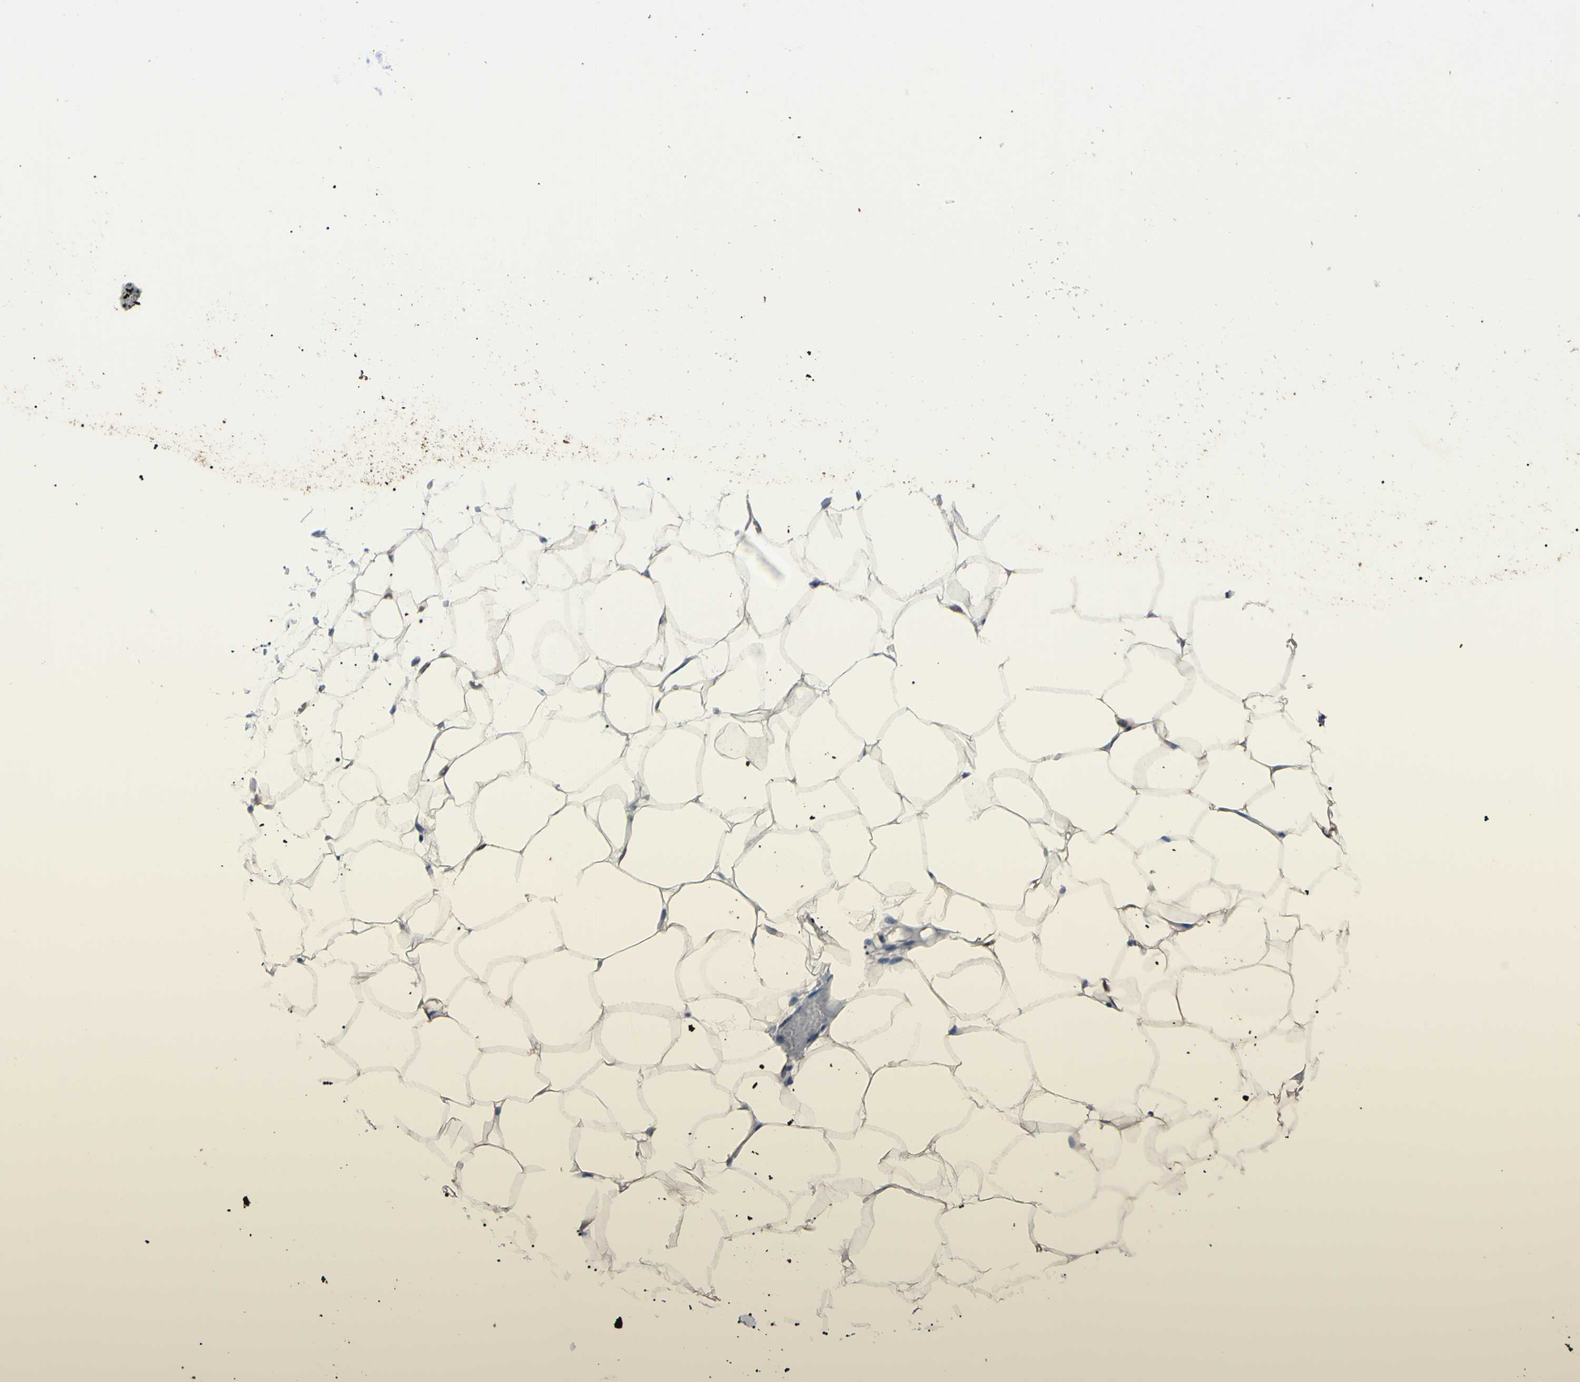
{"staining": {"intensity": "weak", "quantity": ">75%", "location": "cytoplasmic/membranous"}, "tissue": "adipose tissue", "cell_type": "Adipocytes", "image_type": "normal", "snomed": [{"axis": "morphology", "description": "Normal tissue, NOS"}, {"axis": "topography", "description": "Breast"}, {"axis": "topography", "description": "Adipose tissue"}], "caption": "High-power microscopy captured an immunohistochemistry photomicrograph of benign adipose tissue, revealing weak cytoplasmic/membranous positivity in approximately >75% of adipocytes.", "gene": "NOL3", "patient": {"sex": "female", "age": 25}}